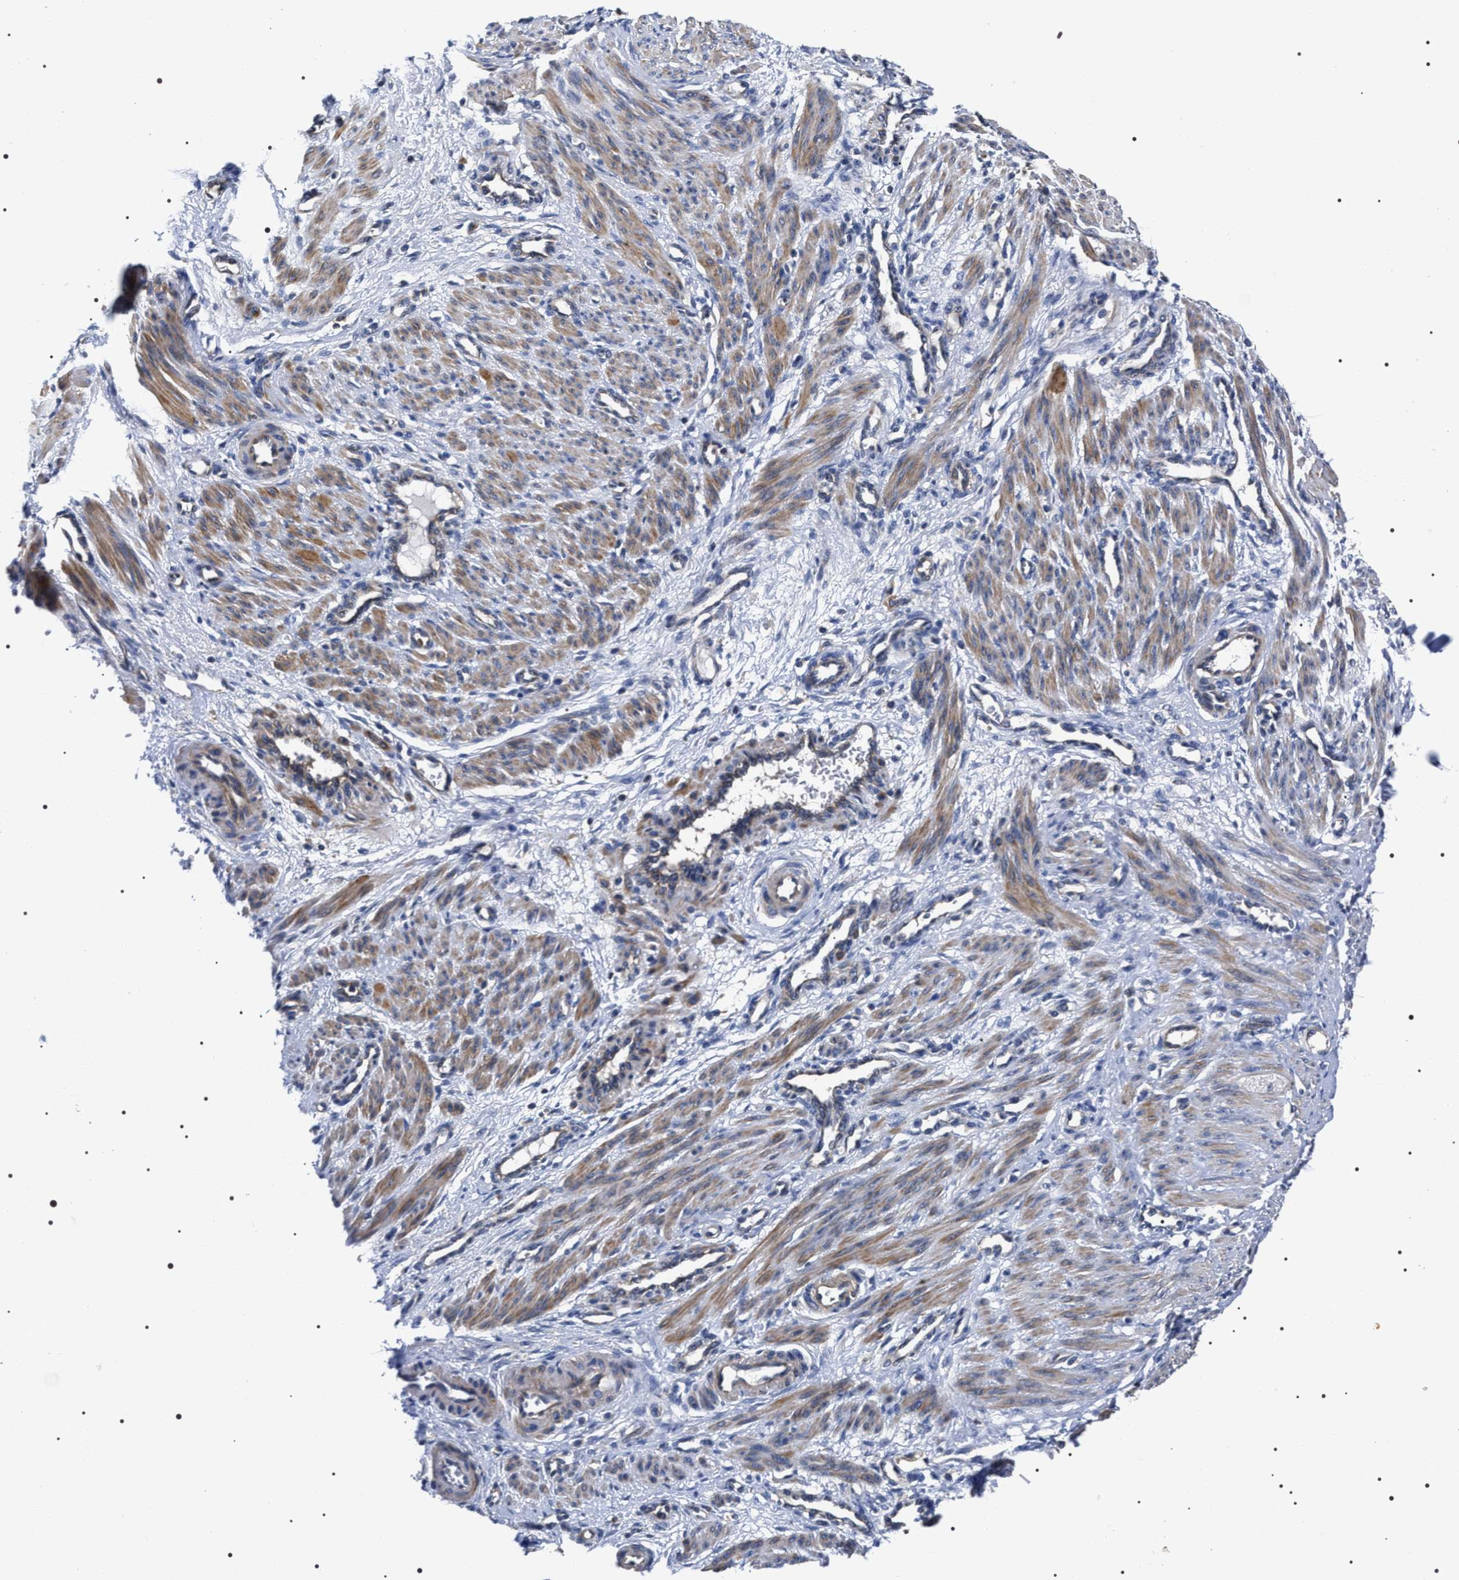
{"staining": {"intensity": "moderate", "quantity": ">75%", "location": "cytoplasmic/membranous"}, "tissue": "smooth muscle", "cell_type": "Smooth muscle cells", "image_type": "normal", "snomed": [{"axis": "morphology", "description": "Normal tissue, NOS"}, {"axis": "topography", "description": "Endometrium"}], "caption": "Moderate cytoplasmic/membranous protein staining is appreciated in approximately >75% of smooth muscle cells in smooth muscle.", "gene": "MIS18A", "patient": {"sex": "female", "age": 33}}